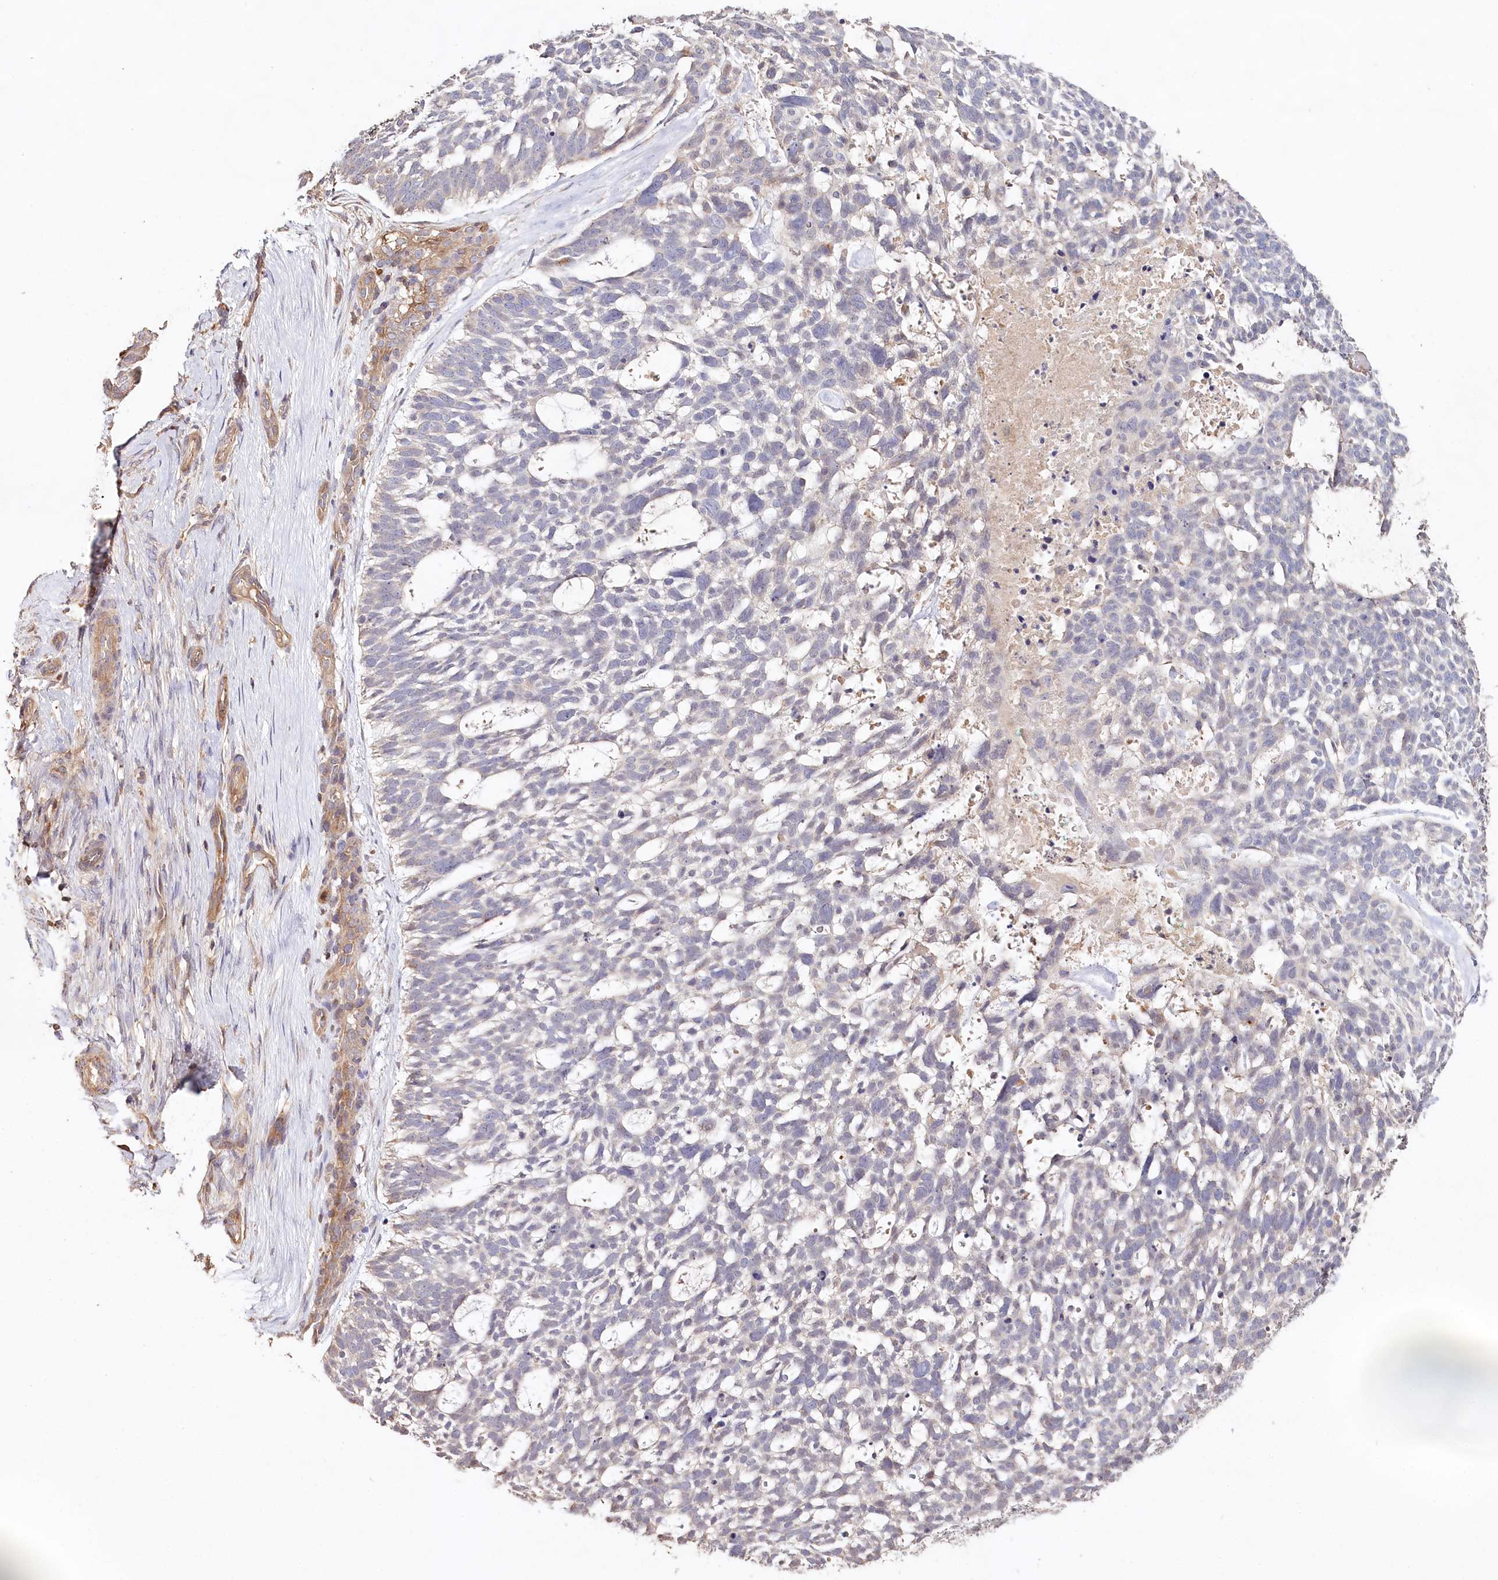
{"staining": {"intensity": "negative", "quantity": "none", "location": "none"}, "tissue": "skin cancer", "cell_type": "Tumor cells", "image_type": "cancer", "snomed": [{"axis": "morphology", "description": "Basal cell carcinoma"}, {"axis": "topography", "description": "Skin"}], "caption": "This is a photomicrograph of immunohistochemistry (IHC) staining of basal cell carcinoma (skin), which shows no expression in tumor cells.", "gene": "RBP5", "patient": {"sex": "male", "age": 88}}